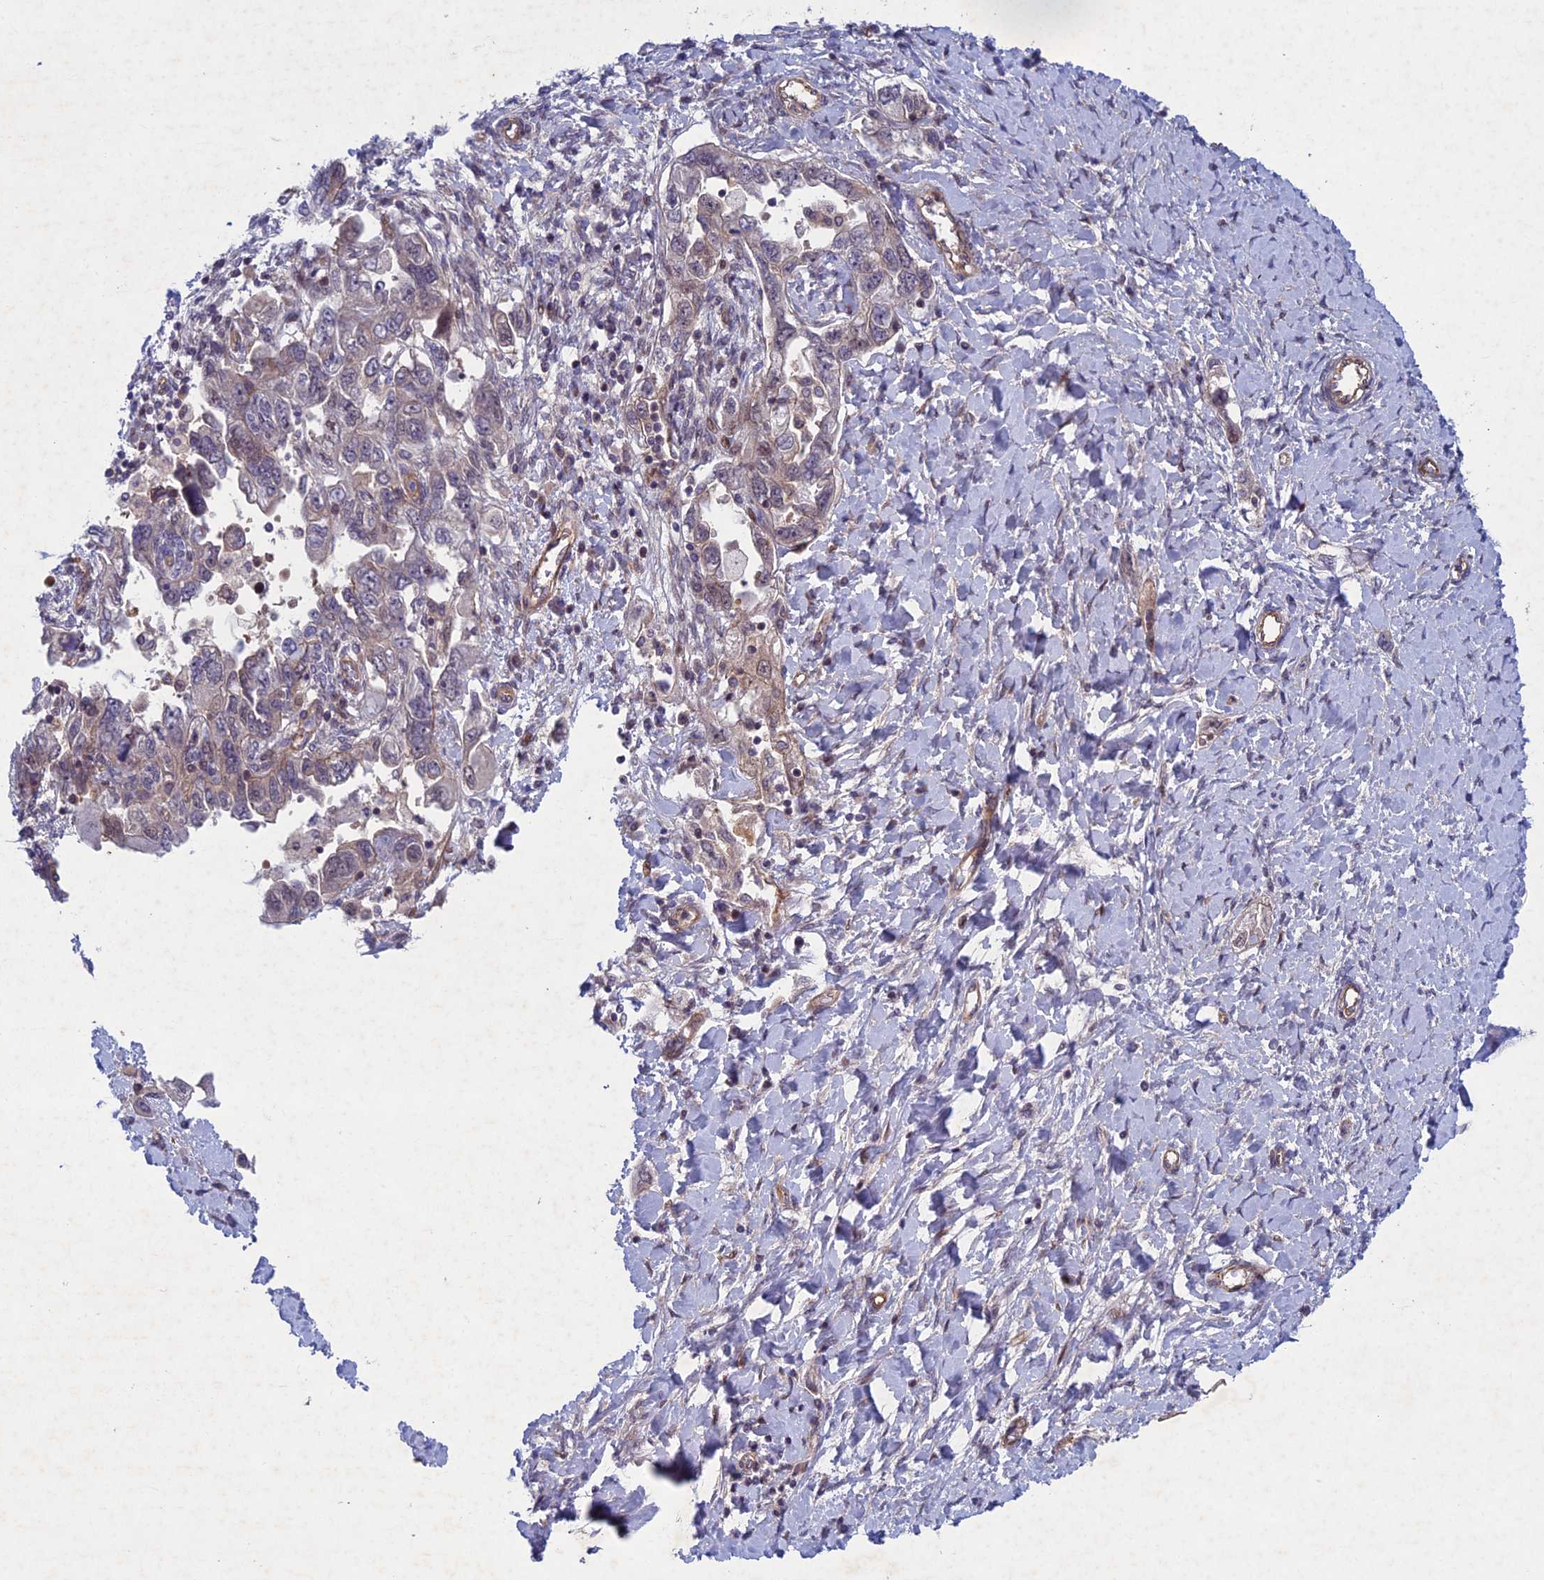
{"staining": {"intensity": "weak", "quantity": "<25%", "location": "cytoplasmic/membranous,nuclear"}, "tissue": "ovarian cancer", "cell_type": "Tumor cells", "image_type": "cancer", "snomed": [{"axis": "morphology", "description": "Carcinoma, NOS"}, {"axis": "morphology", "description": "Cystadenocarcinoma, serous, NOS"}, {"axis": "topography", "description": "Ovary"}], "caption": "Tumor cells show no significant protein positivity in ovarian carcinoma.", "gene": "PTHLH", "patient": {"sex": "female", "age": 69}}